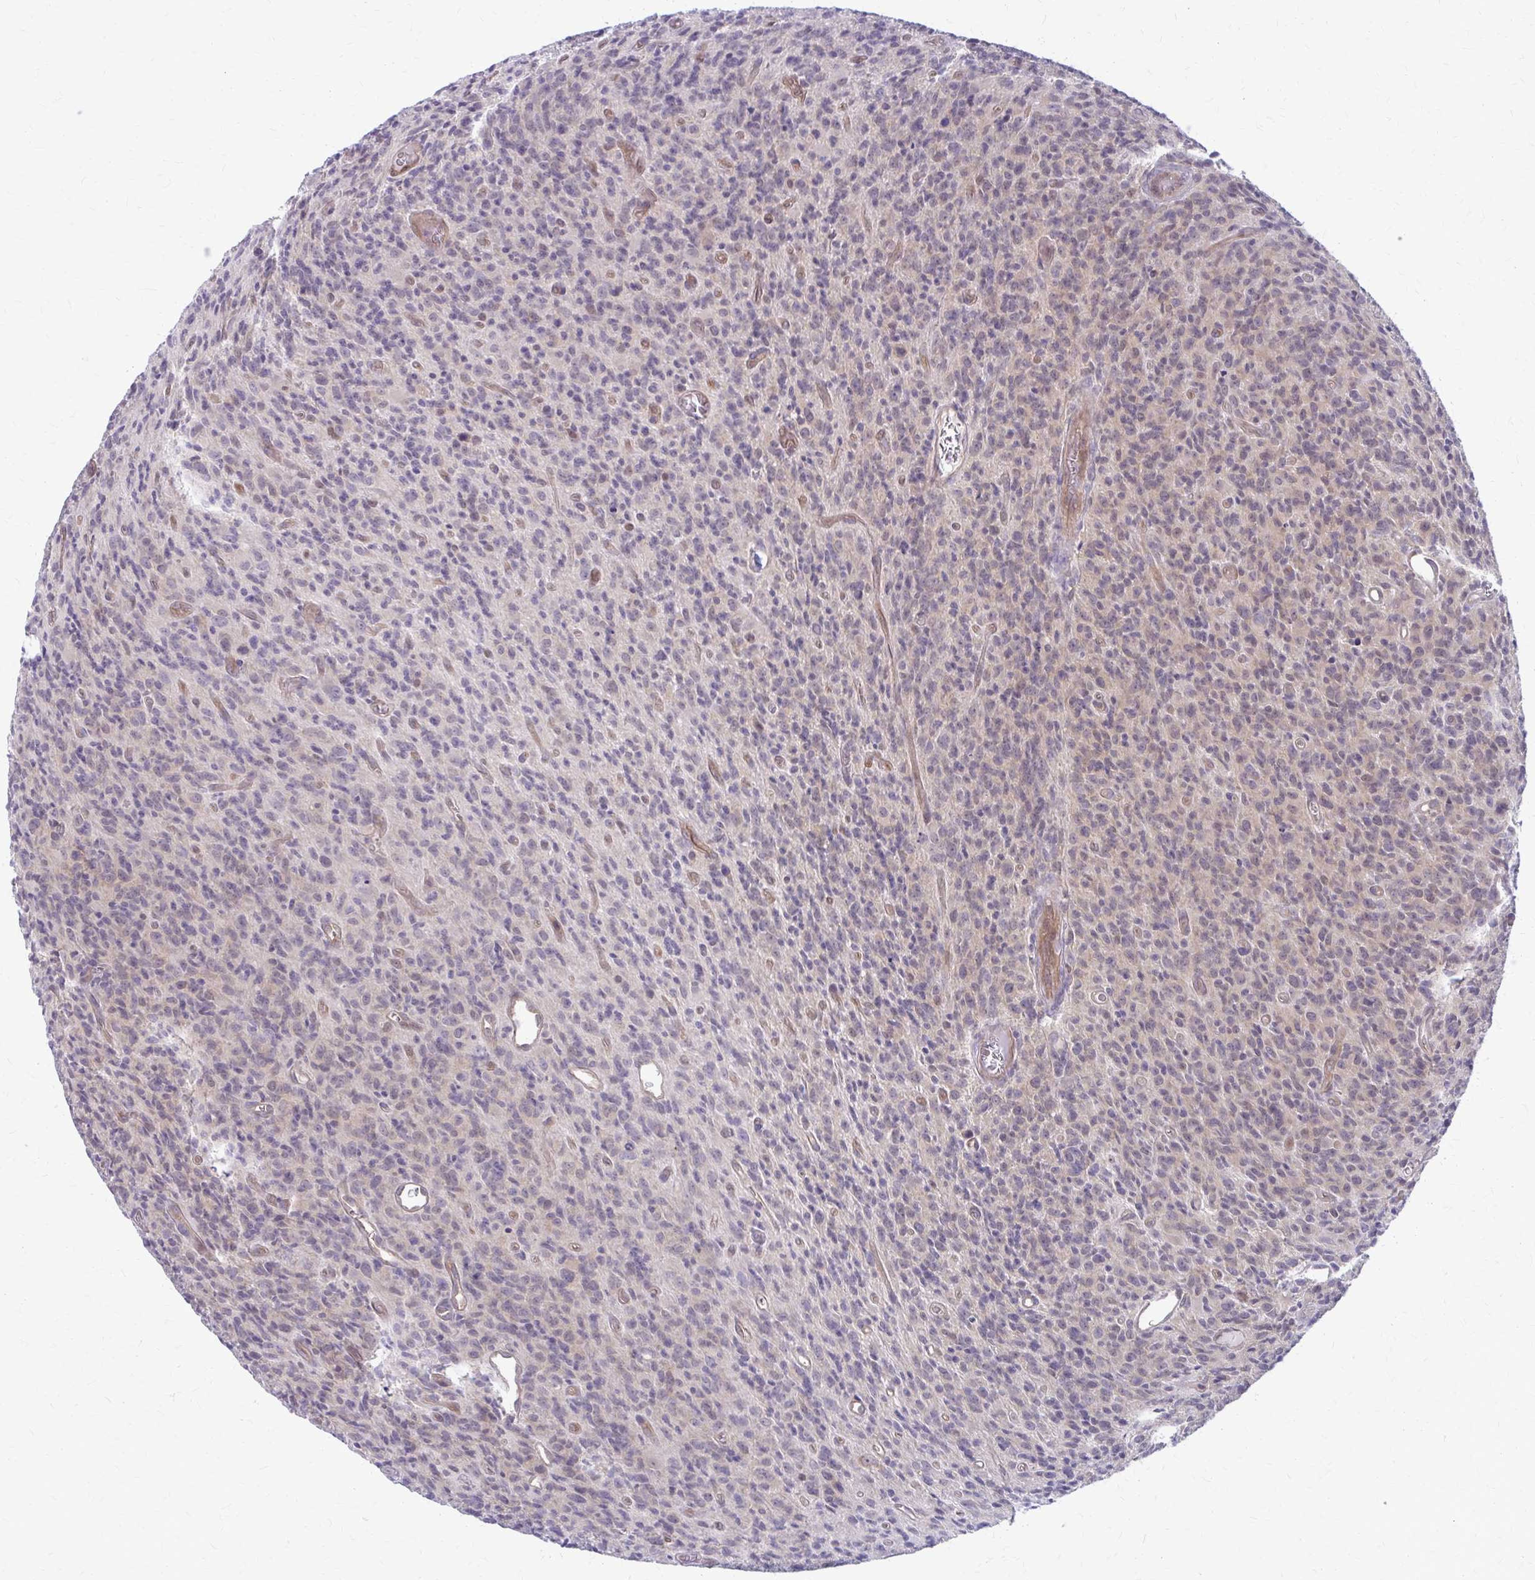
{"staining": {"intensity": "negative", "quantity": "none", "location": "none"}, "tissue": "glioma", "cell_type": "Tumor cells", "image_type": "cancer", "snomed": [{"axis": "morphology", "description": "Glioma, malignant, High grade"}, {"axis": "topography", "description": "Brain"}], "caption": "Protein analysis of glioma reveals no significant positivity in tumor cells.", "gene": "CLIC2", "patient": {"sex": "male", "age": 76}}